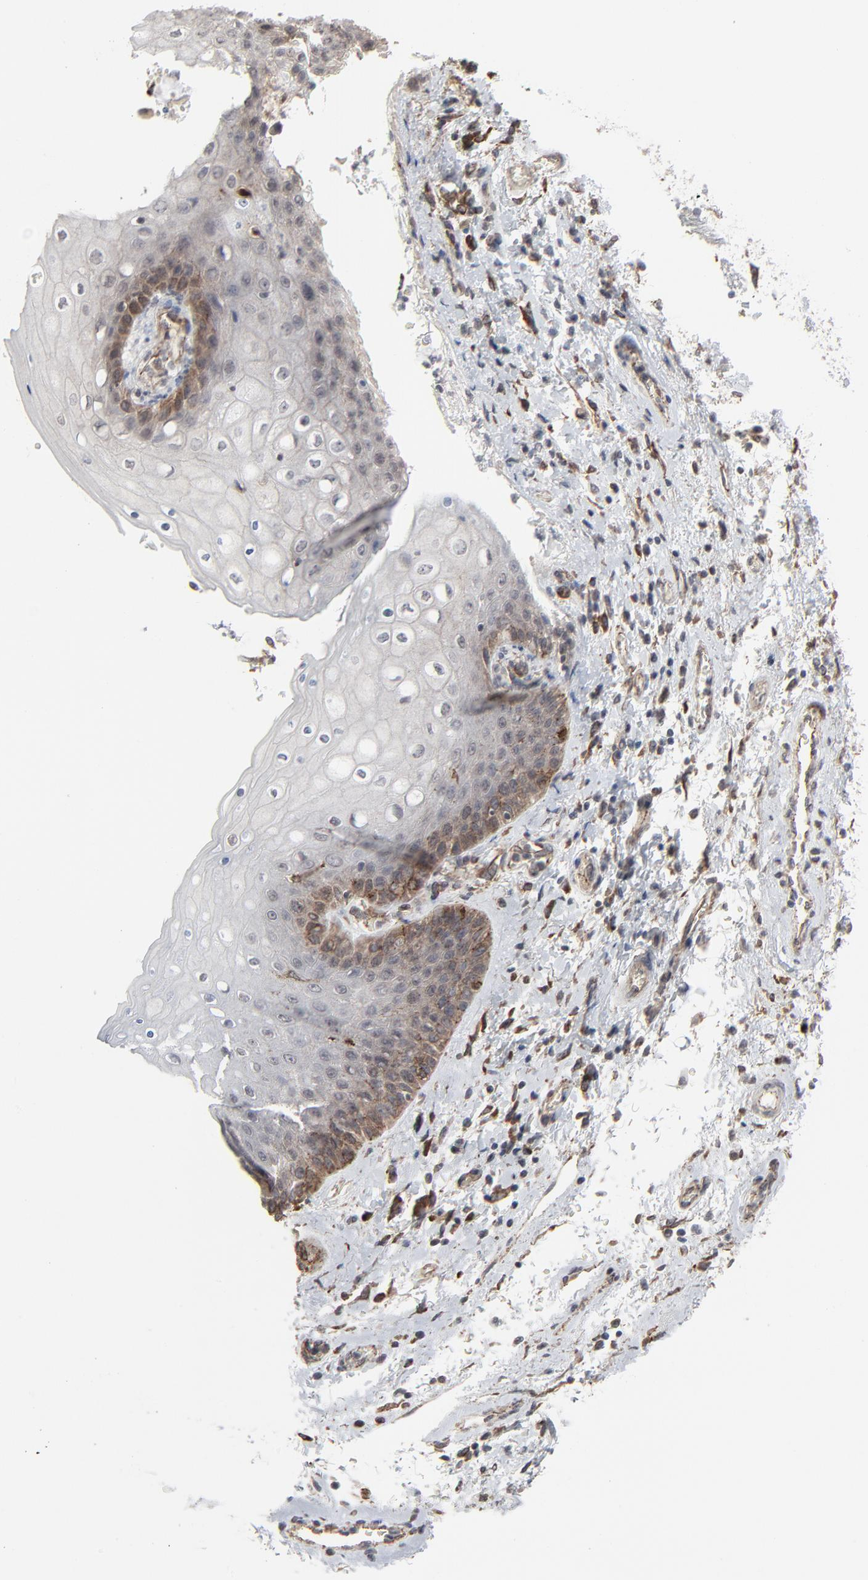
{"staining": {"intensity": "moderate", "quantity": "<25%", "location": "cytoplasmic/membranous"}, "tissue": "skin", "cell_type": "Epidermal cells", "image_type": "normal", "snomed": [{"axis": "morphology", "description": "Normal tissue, NOS"}, {"axis": "topography", "description": "Anal"}], "caption": "A low amount of moderate cytoplasmic/membranous expression is seen in approximately <25% of epidermal cells in normal skin.", "gene": "CTNND1", "patient": {"sex": "female", "age": 46}}